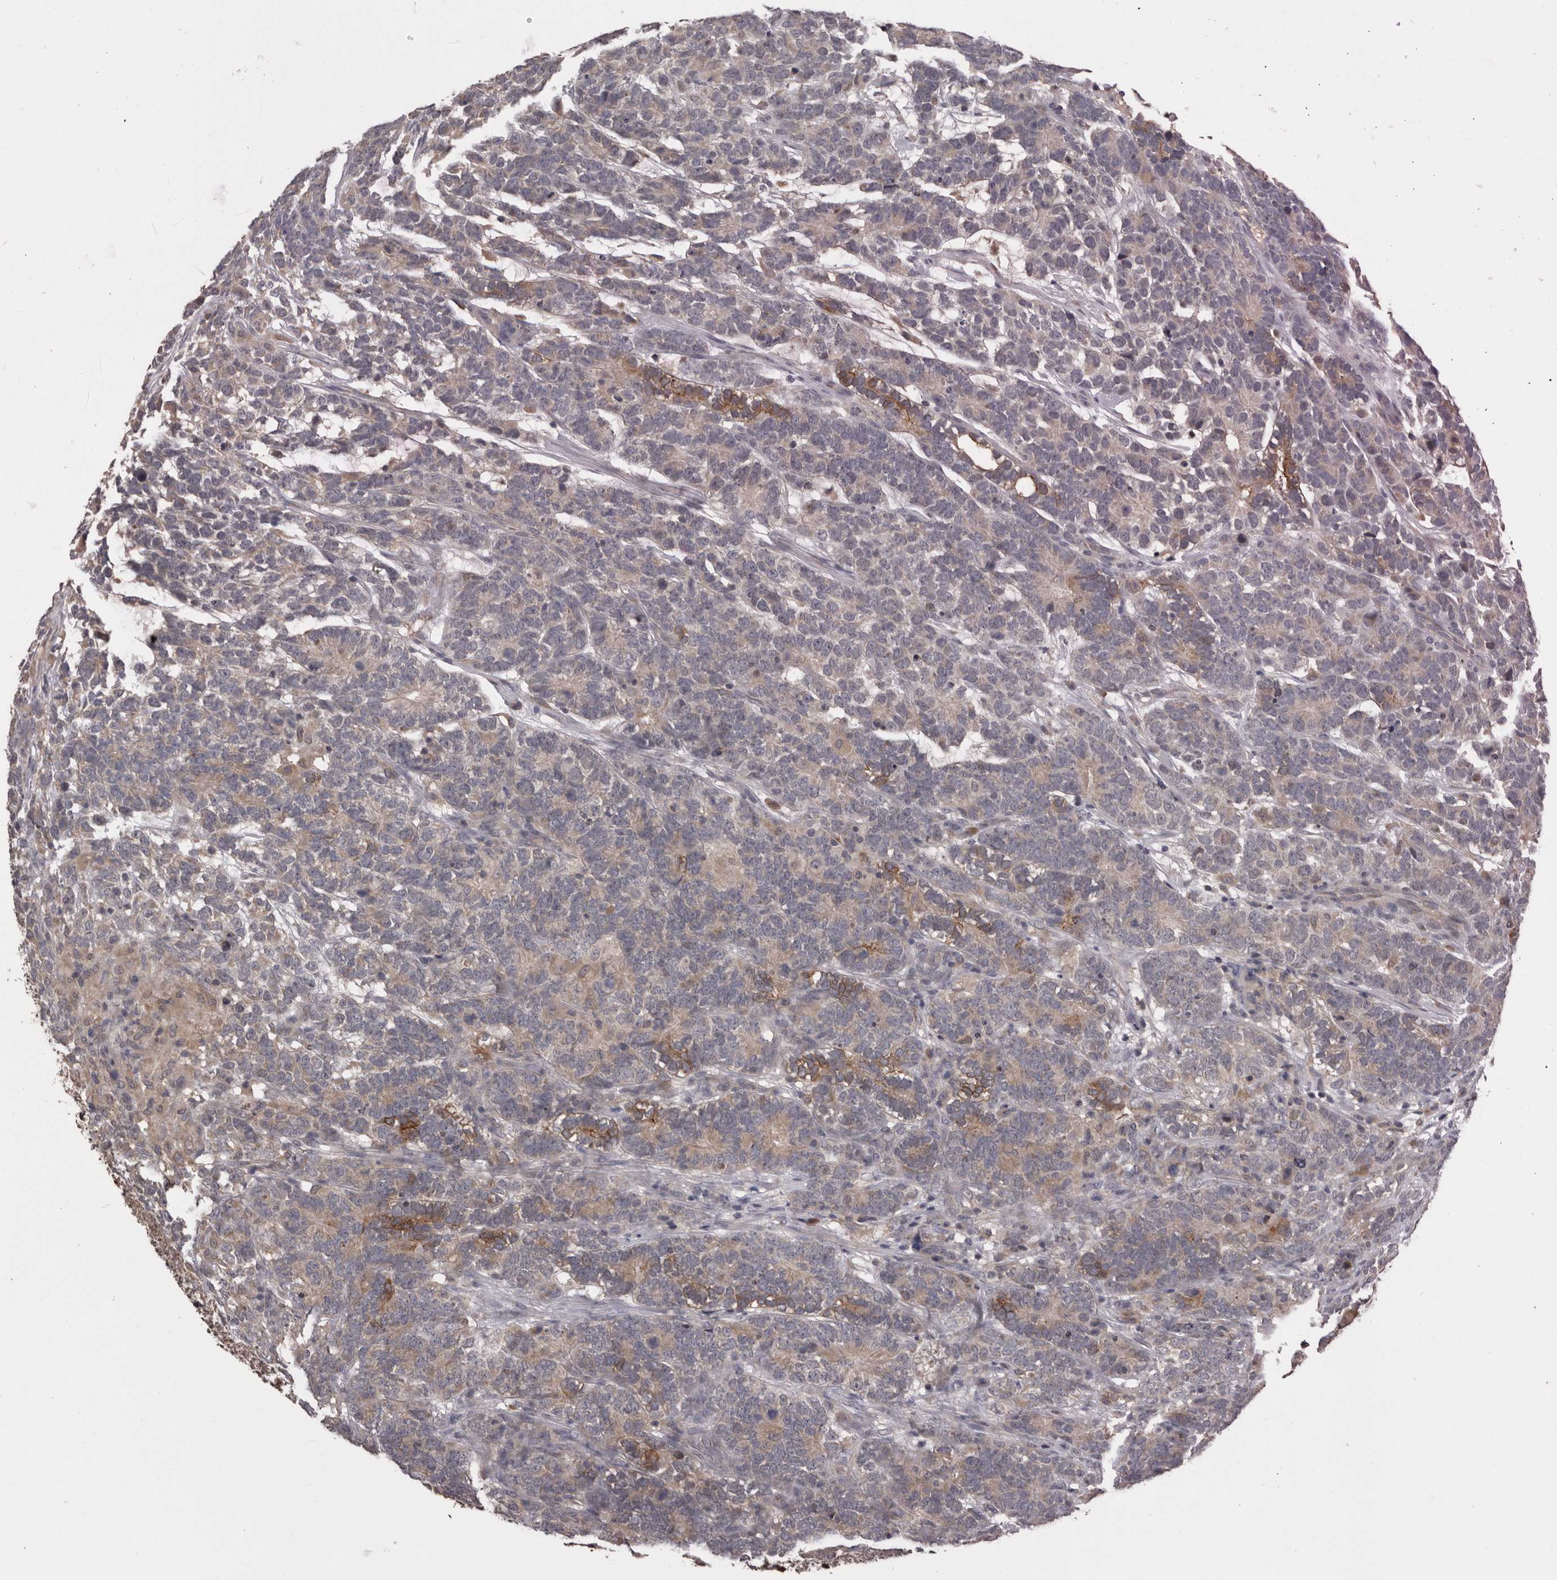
{"staining": {"intensity": "moderate", "quantity": "<25%", "location": "cytoplasmic/membranous"}, "tissue": "testis cancer", "cell_type": "Tumor cells", "image_type": "cancer", "snomed": [{"axis": "morphology", "description": "Carcinoma, Embryonal, NOS"}, {"axis": "topography", "description": "Testis"}], "caption": "A high-resolution photomicrograph shows immunohistochemistry staining of testis cancer, which displays moderate cytoplasmic/membranous positivity in approximately <25% of tumor cells.", "gene": "ANXA13", "patient": {"sex": "male", "age": 26}}